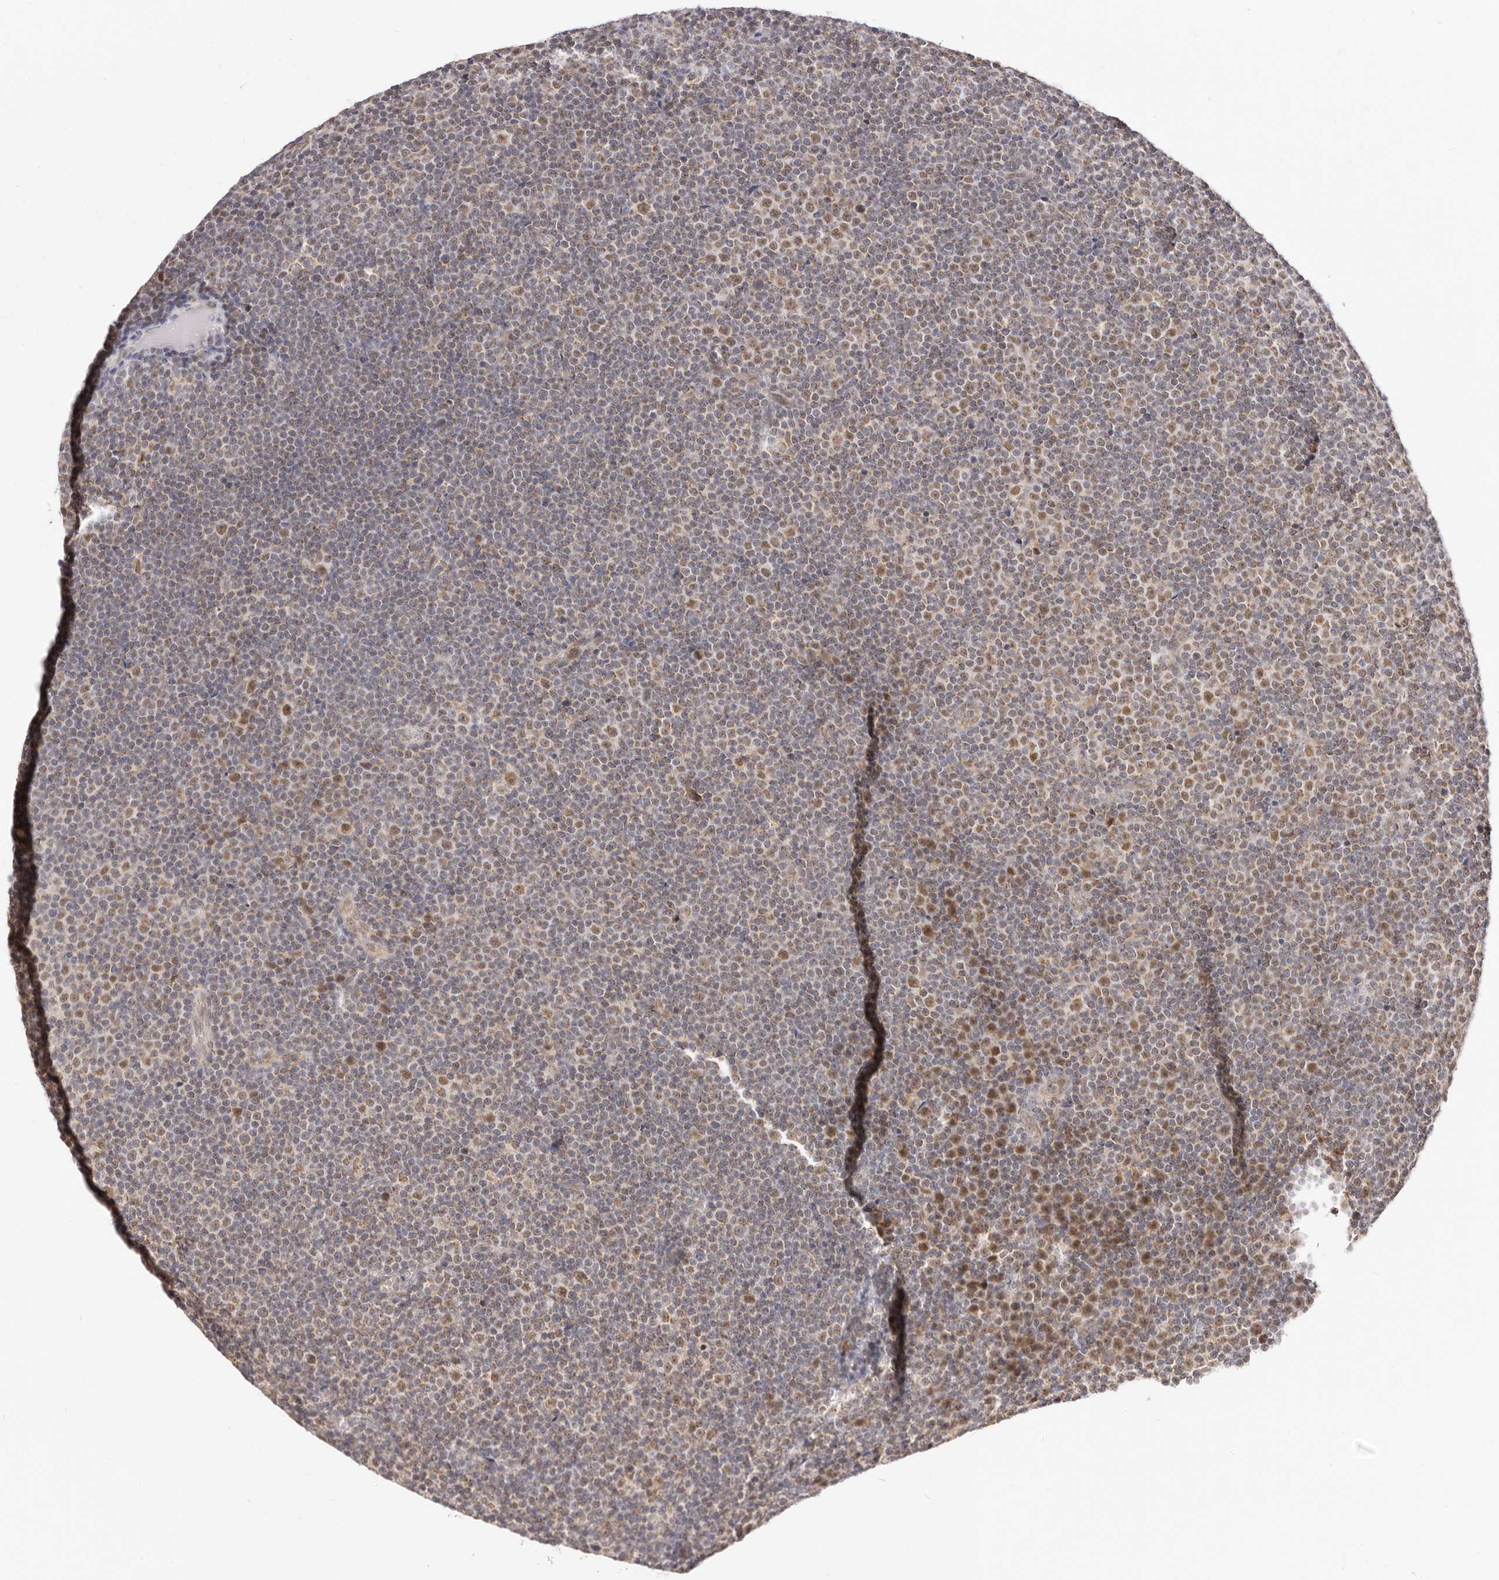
{"staining": {"intensity": "moderate", "quantity": "25%-75%", "location": "nuclear"}, "tissue": "lymphoma", "cell_type": "Tumor cells", "image_type": "cancer", "snomed": [{"axis": "morphology", "description": "Malignant lymphoma, non-Hodgkin's type, Low grade"}, {"axis": "topography", "description": "Lymph node"}], "caption": "Brown immunohistochemical staining in malignant lymphoma, non-Hodgkin's type (low-grade) shows moderate nuclear staining in about 25%-75% of tumor cells. Ihc stains the protein in brown and the nuclei are stained blue.", "gene": "SEC14L1", "patient": {"sex": "female", "age": 67}}